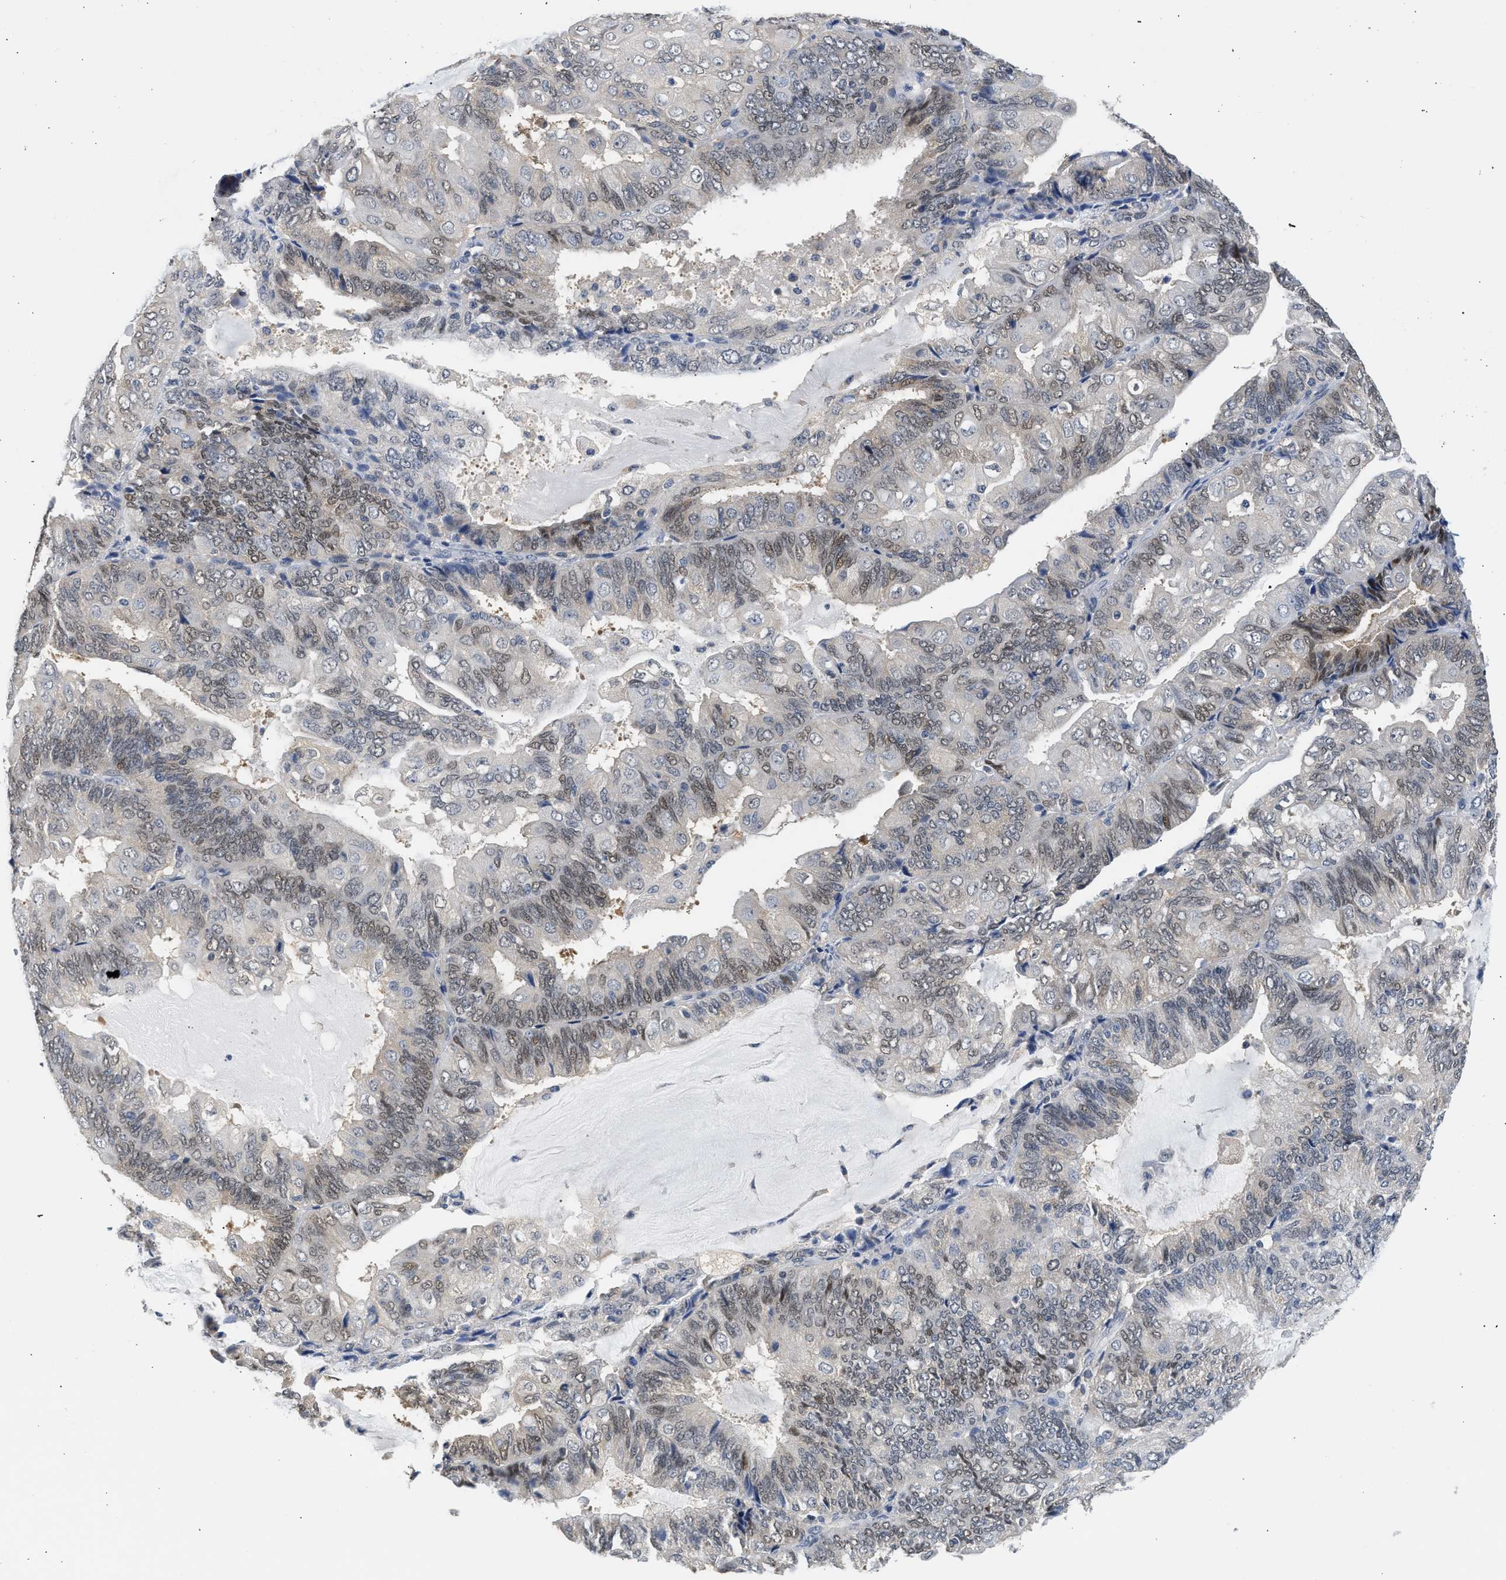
{"staining": {"intensity": "weak", "quantity": "25%-75%", "location": "nuclear"}, "tissue": "endometrial cancer", "cell_type": "Tumor cells", "image_type": "cancer", "snomed": [{"axis": "morphology", "description": "Adenocarcinoma, NOS"}, {"axis": "topography", "description": "Endometrium"}], "caption": "Weak nuclear protein expression is identified in approximately 25%-75% of tumor cells in adenocarcinoma (endometrial).", "gene": "PPM1L", "patient": {"sex": "female", "age": 81}}